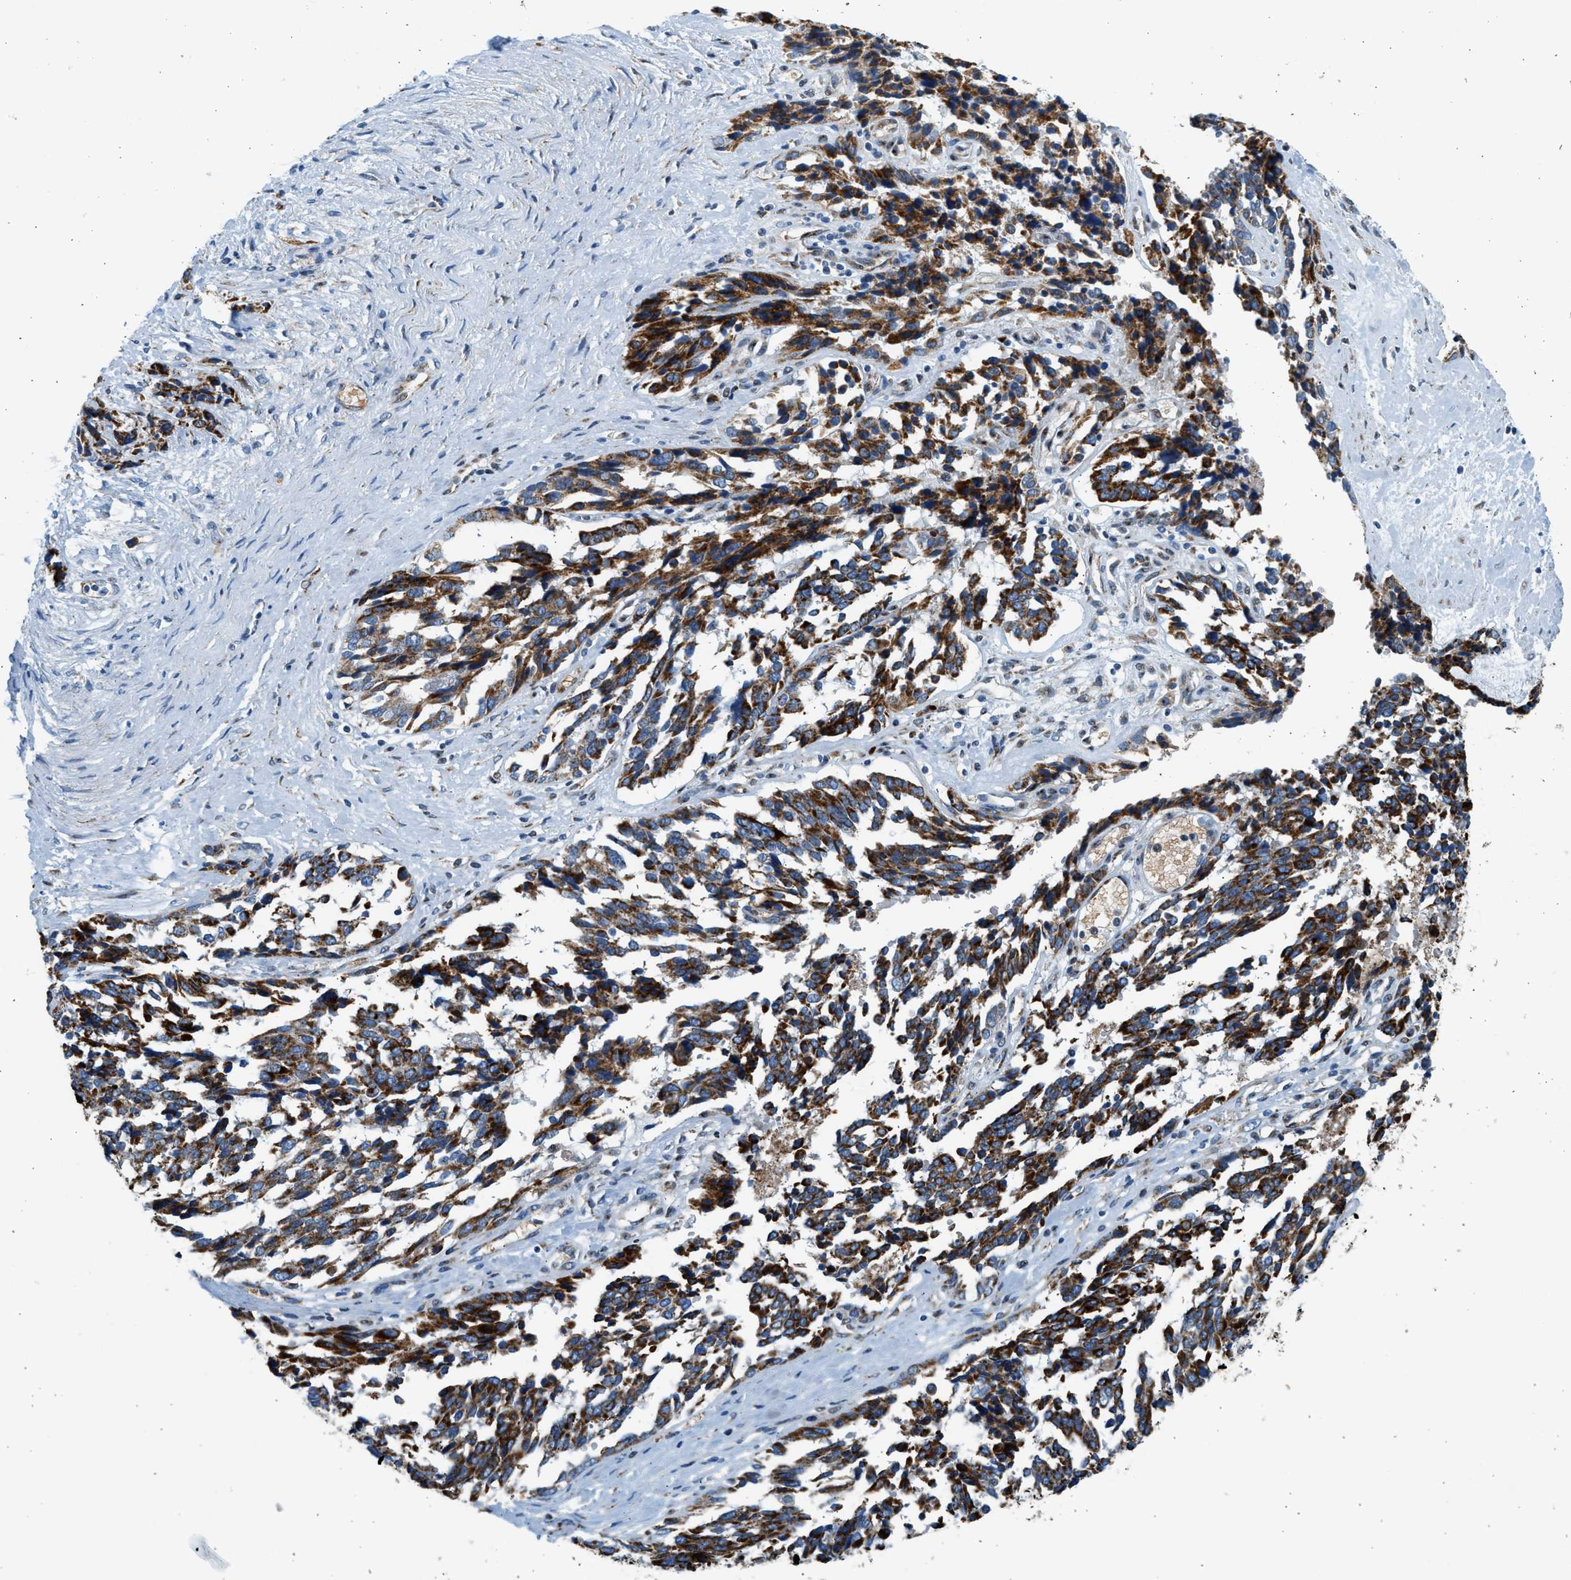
{"staining": {"intensity": "strong", "quantity": ">75%", "location": "cytoplasmic/membranous"}, "tissue": "ovarian cancer", "cell_type": "Tumor cells", "image_type": "cancer", "snomed": [{"axis": "morphology", "description": "Cystadenocarcinoma, serous, NOS"}, {"axis": "topography", "description": "Ovary"}], "caption": "Approximately >75% of tumor cells in human ovarian serous cystadenocarcinoma demonstrate strong cytoplasmic/membranous protein expression as visualized by brown immunohistochemical staining.", "gene": "KCNMB3", "patient": {"sex": "female", "age": 44}}